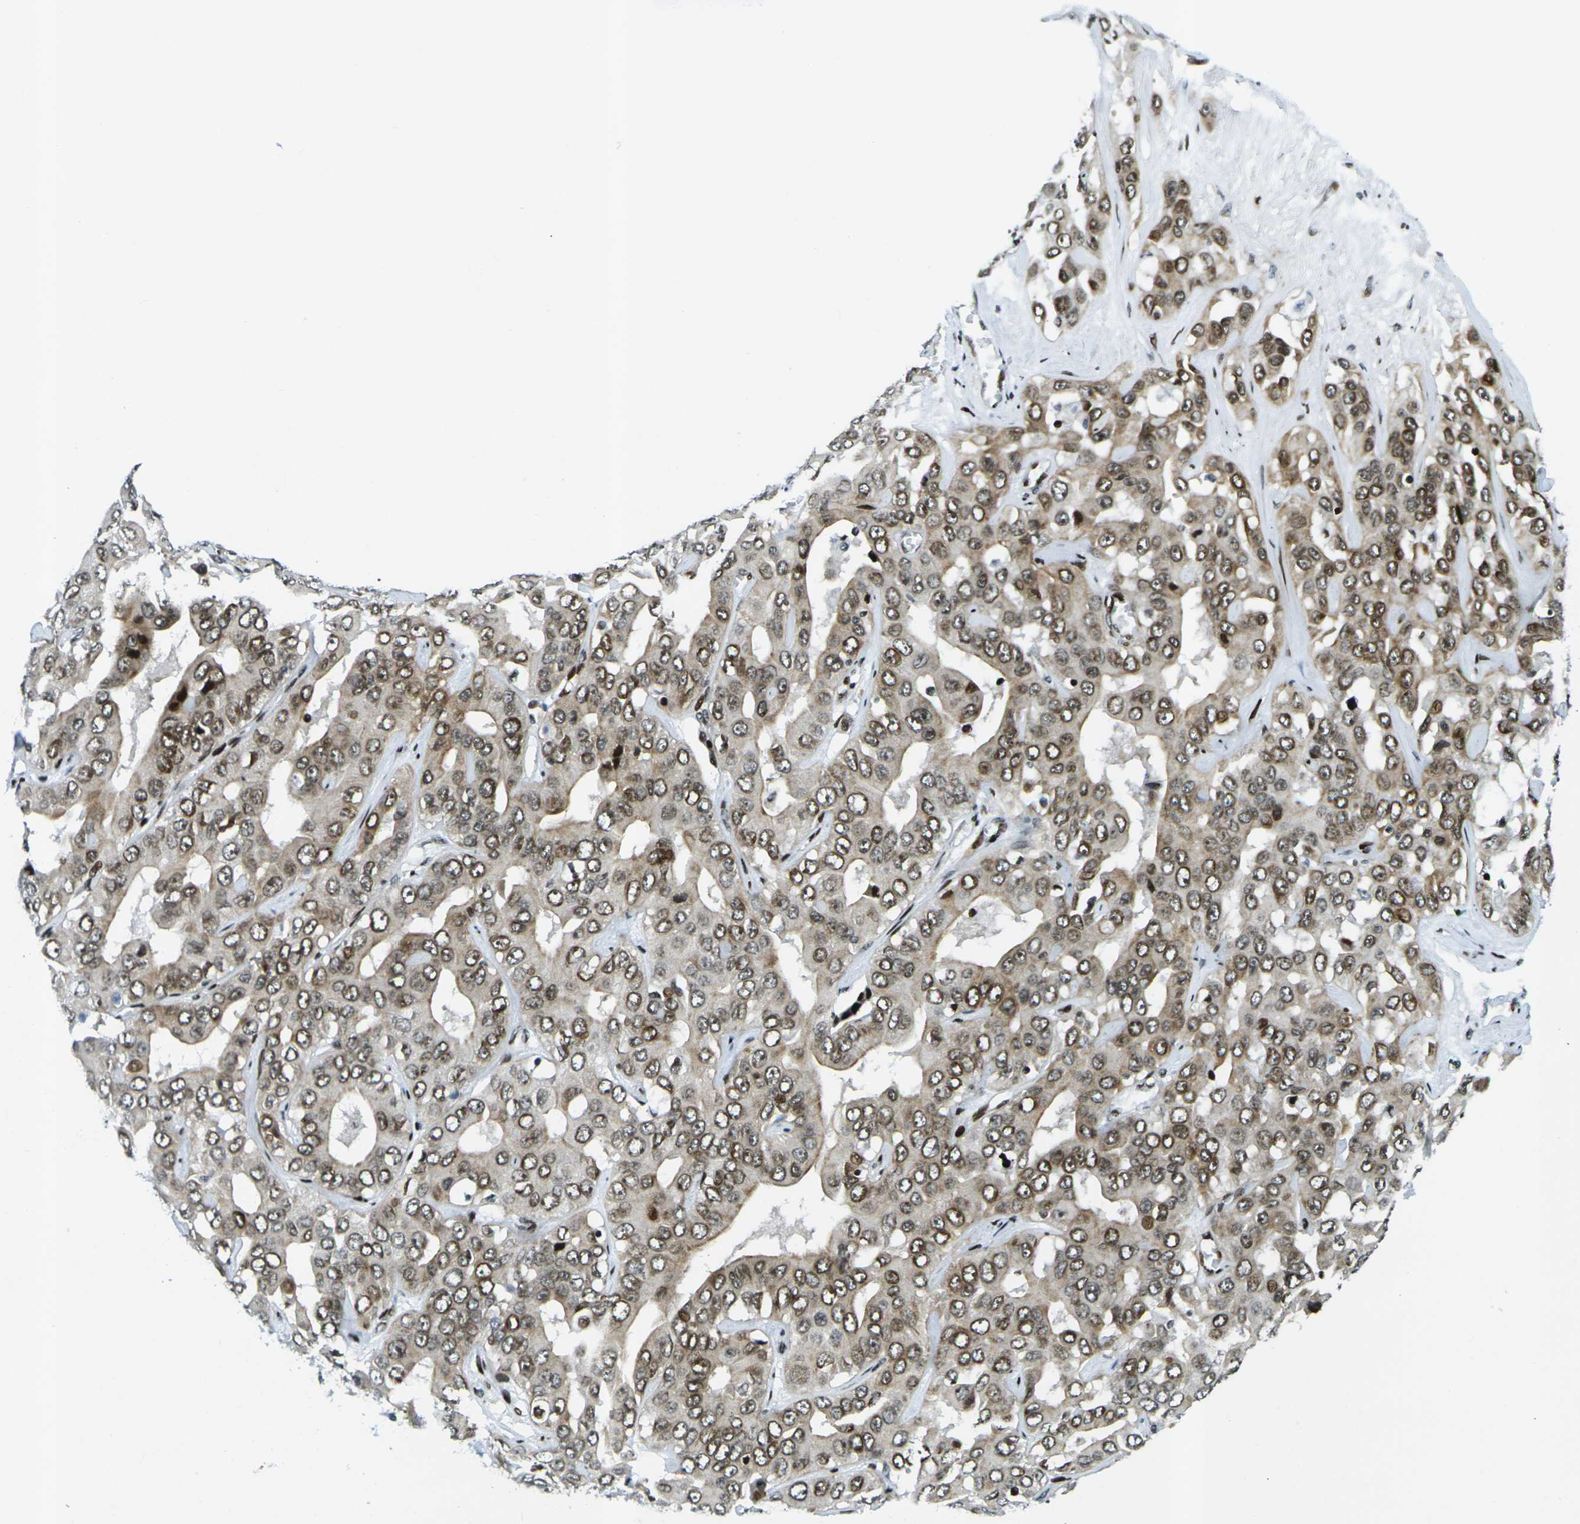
{"staining": {"intensity": "moderate", "quantity": ">75%", "location": "nuclear"}, "tissue": "liver cancer", "cell_type": "Tumor cells", "image_type": "cancer", "snomed": [{"axis": "morphology", "description": "Cholangiocarcinoma"}, {"axis": "topography", "description": "Liver"}], "caption": "Liver cancer tissue demonstrates moderate nuclear expression in approximately >75% of tumor cells", "gene": "H3-3A", "patient": {"sex": "female", "age": 52}}